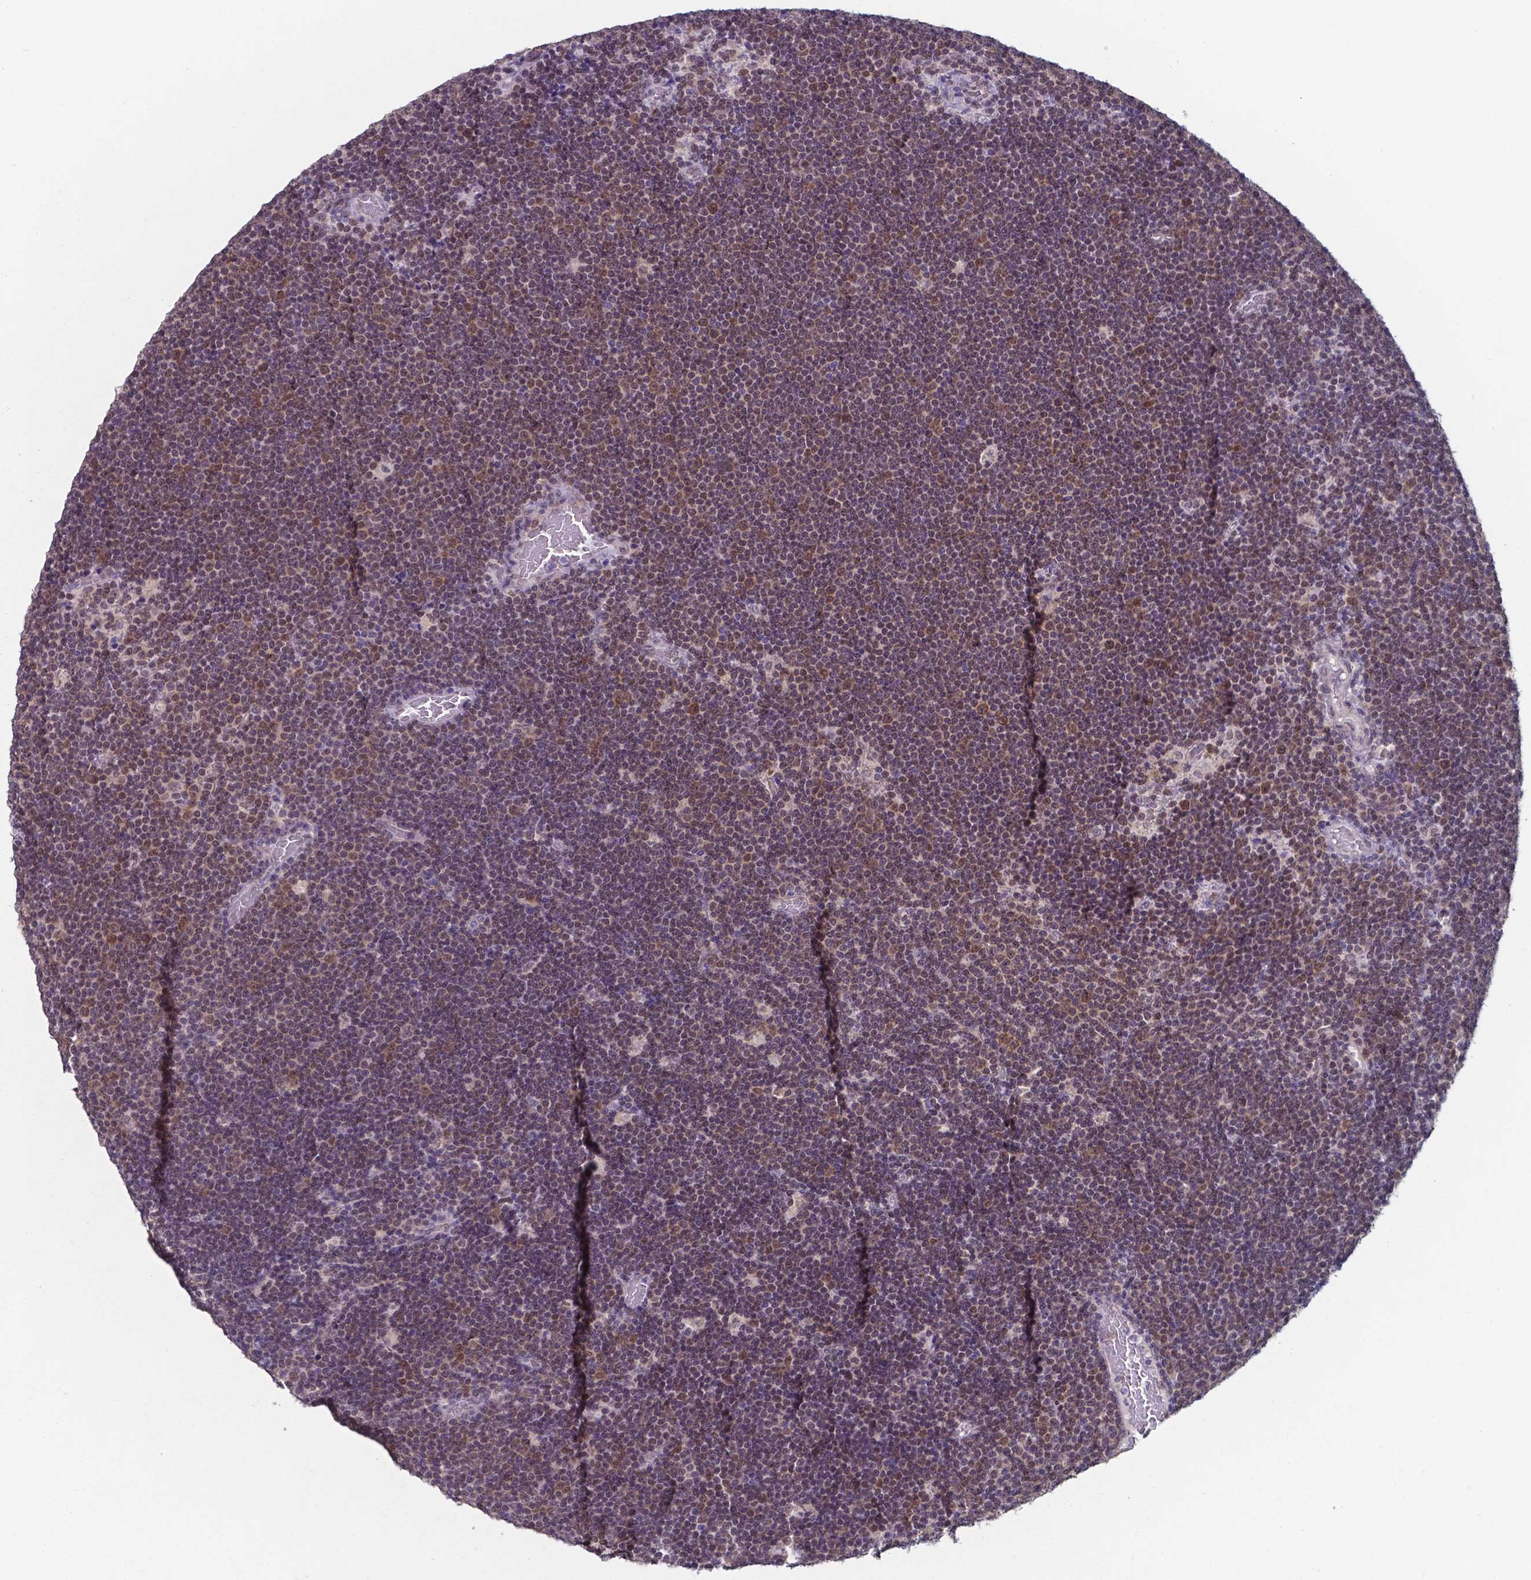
{"staining": {"intensity": "weak", "quantity": "25%-75%", "location": "nuclear"}, "tissue": "lymphoma", "cell_type": "Tumor cells", "image_type": "cancer", "snomed": [{"axis": "morphology", "description": "Malignant lymphoma, non-Hodgkin's type, Low grade"}, {"axis": "topography", "description": "Brain"}], "caption": "Immunohistochemistry (DAB (3,3'-diaminobenzidine)) staining of lymphoma demonstrates weak nuclear protein expression in approximately 25%-75% of tumor cells.", "gene": "UBE2E2", "patient": {"sex": "female", "age": 66}}